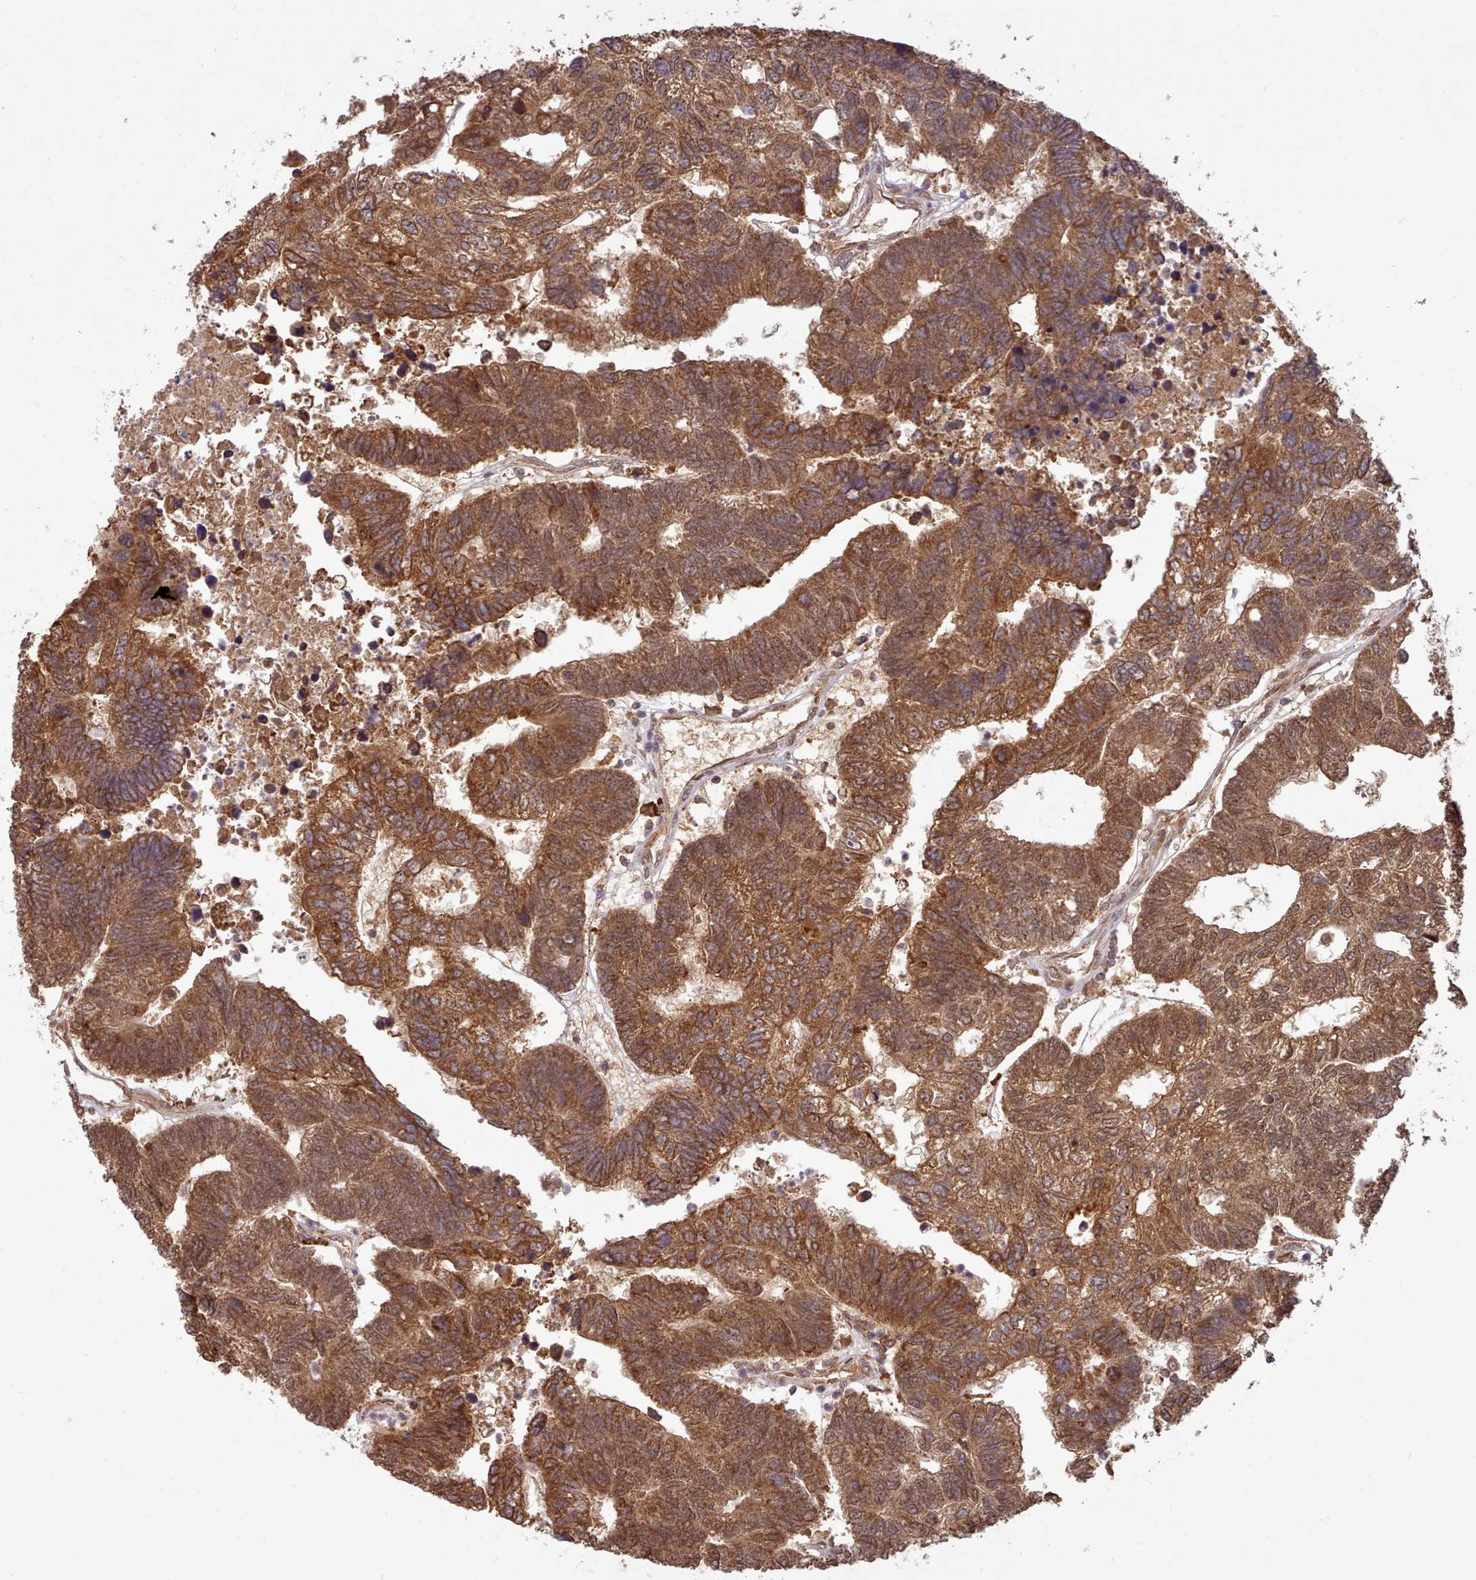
{"staining": {"intensity": "strong", "quantity": ">75%", "location": "cytoplasmic/membranous"}, "tissue": "colorectal cancer", "cell_type": "Tumor cells", "image_type": "cancer", "snomed": [{"axis": "morphology", "description": "Adenocarcinoma, NOS"}, {"axis": "topography", "description": "Colon"}], "caption": "DAB immunohistochemical staining of colorectal cancer (adenocarcinoma) displays strong cytoplasmic/membranous protein positivity in approximately >75% of tumor cells.", "gene": "PIP4P1", "patient": {"sex": "female", "age": 48}}